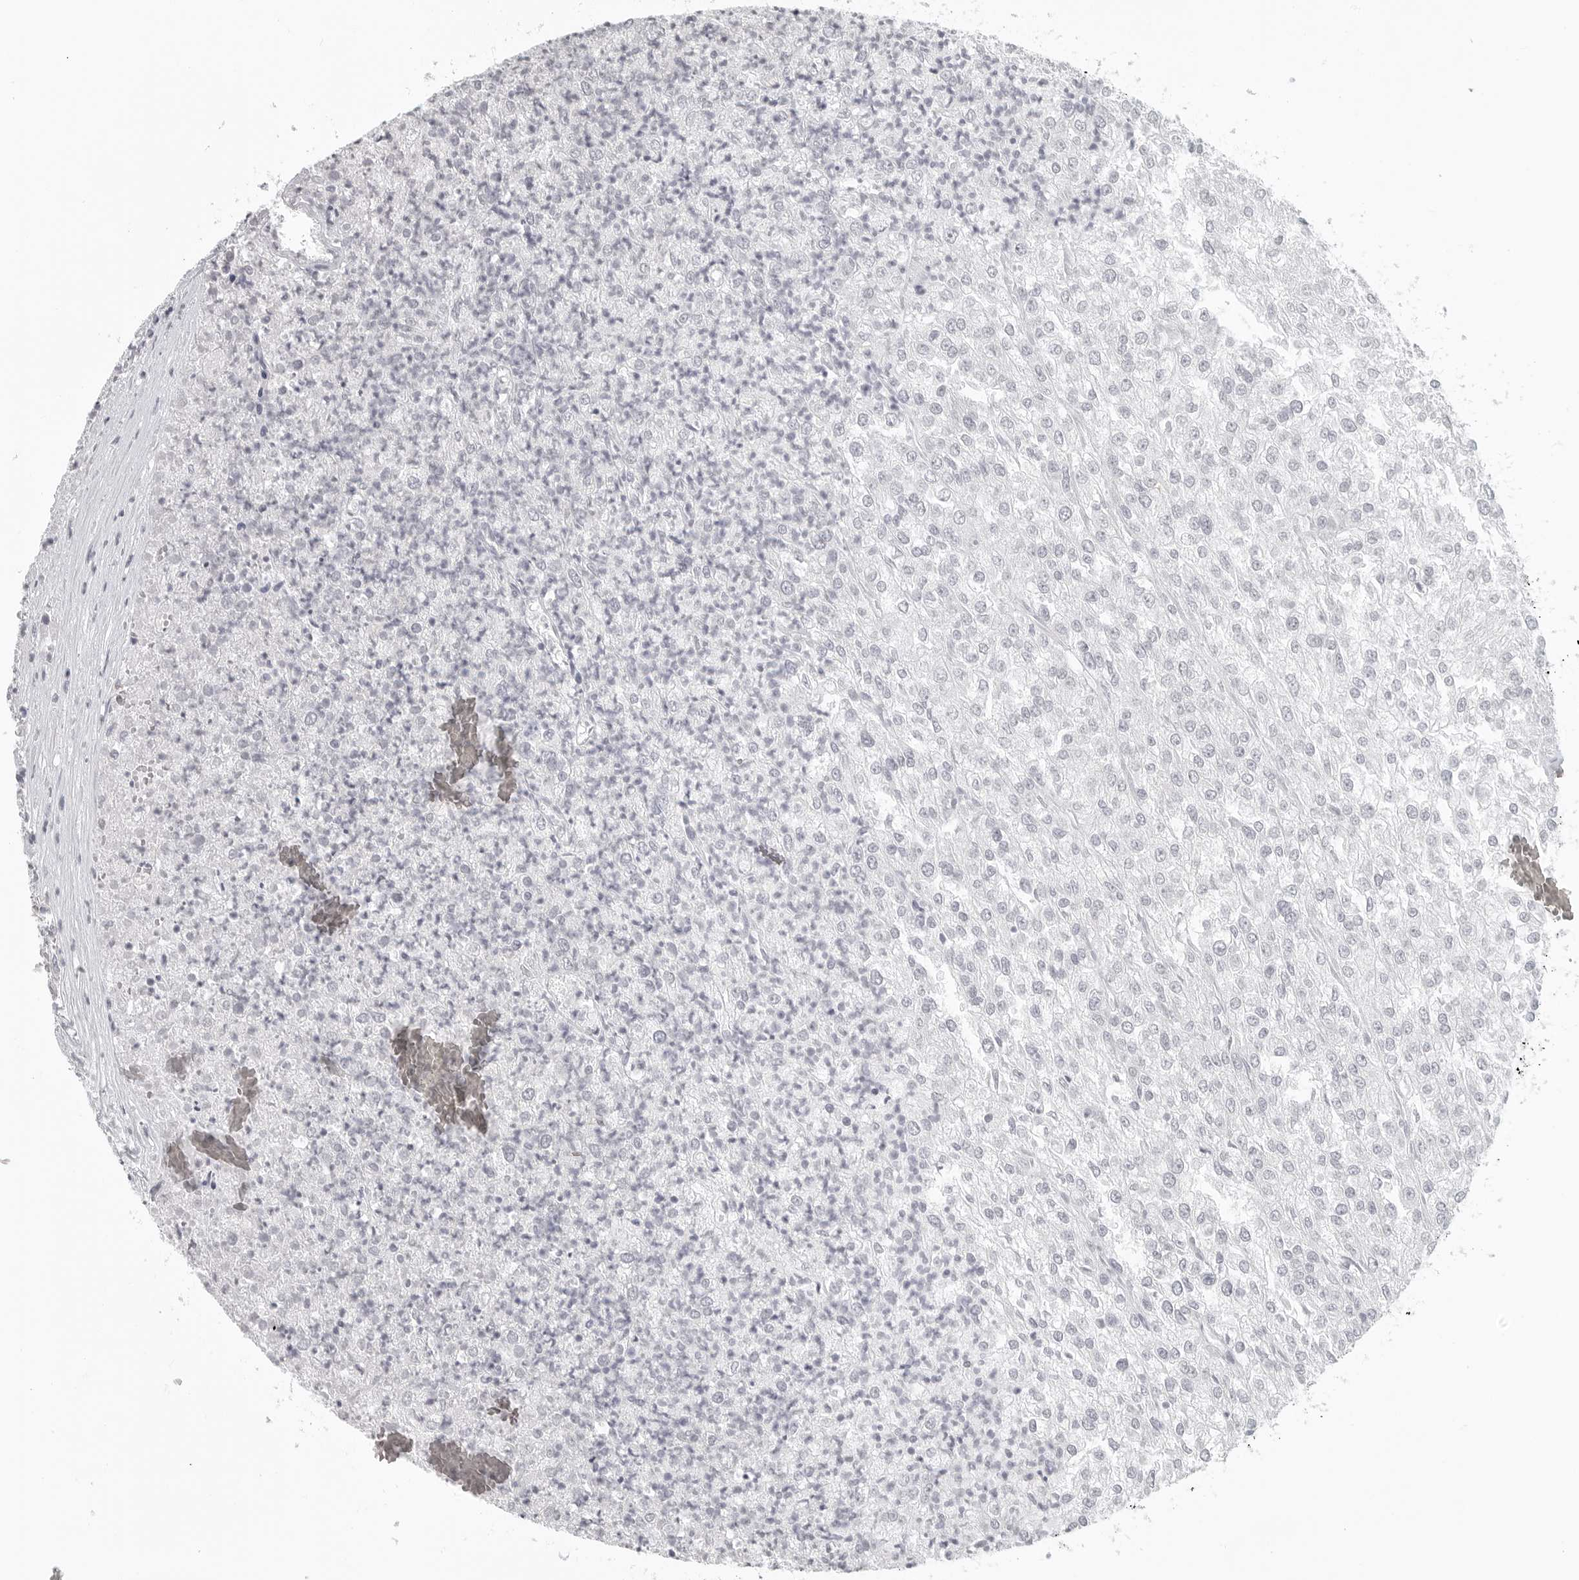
{"staining": {"intensity": "negative", "quantity": "none", "location": "none"}, "tissue": "renal cancer", "cell_type": "Tumor cells", "image_type": "cancer", "snomed": [{"axis": "morphology", "description": "Adenocarcinoma, NOS"}, {"axis": "topography", "description": "Kidney"}], "caption": "The histopathology image reveals no staining of tumor cells in adenocarcinoma (renal).", "gene": "BPIFA1", "patient": {"sex": "female", "age": 54}}